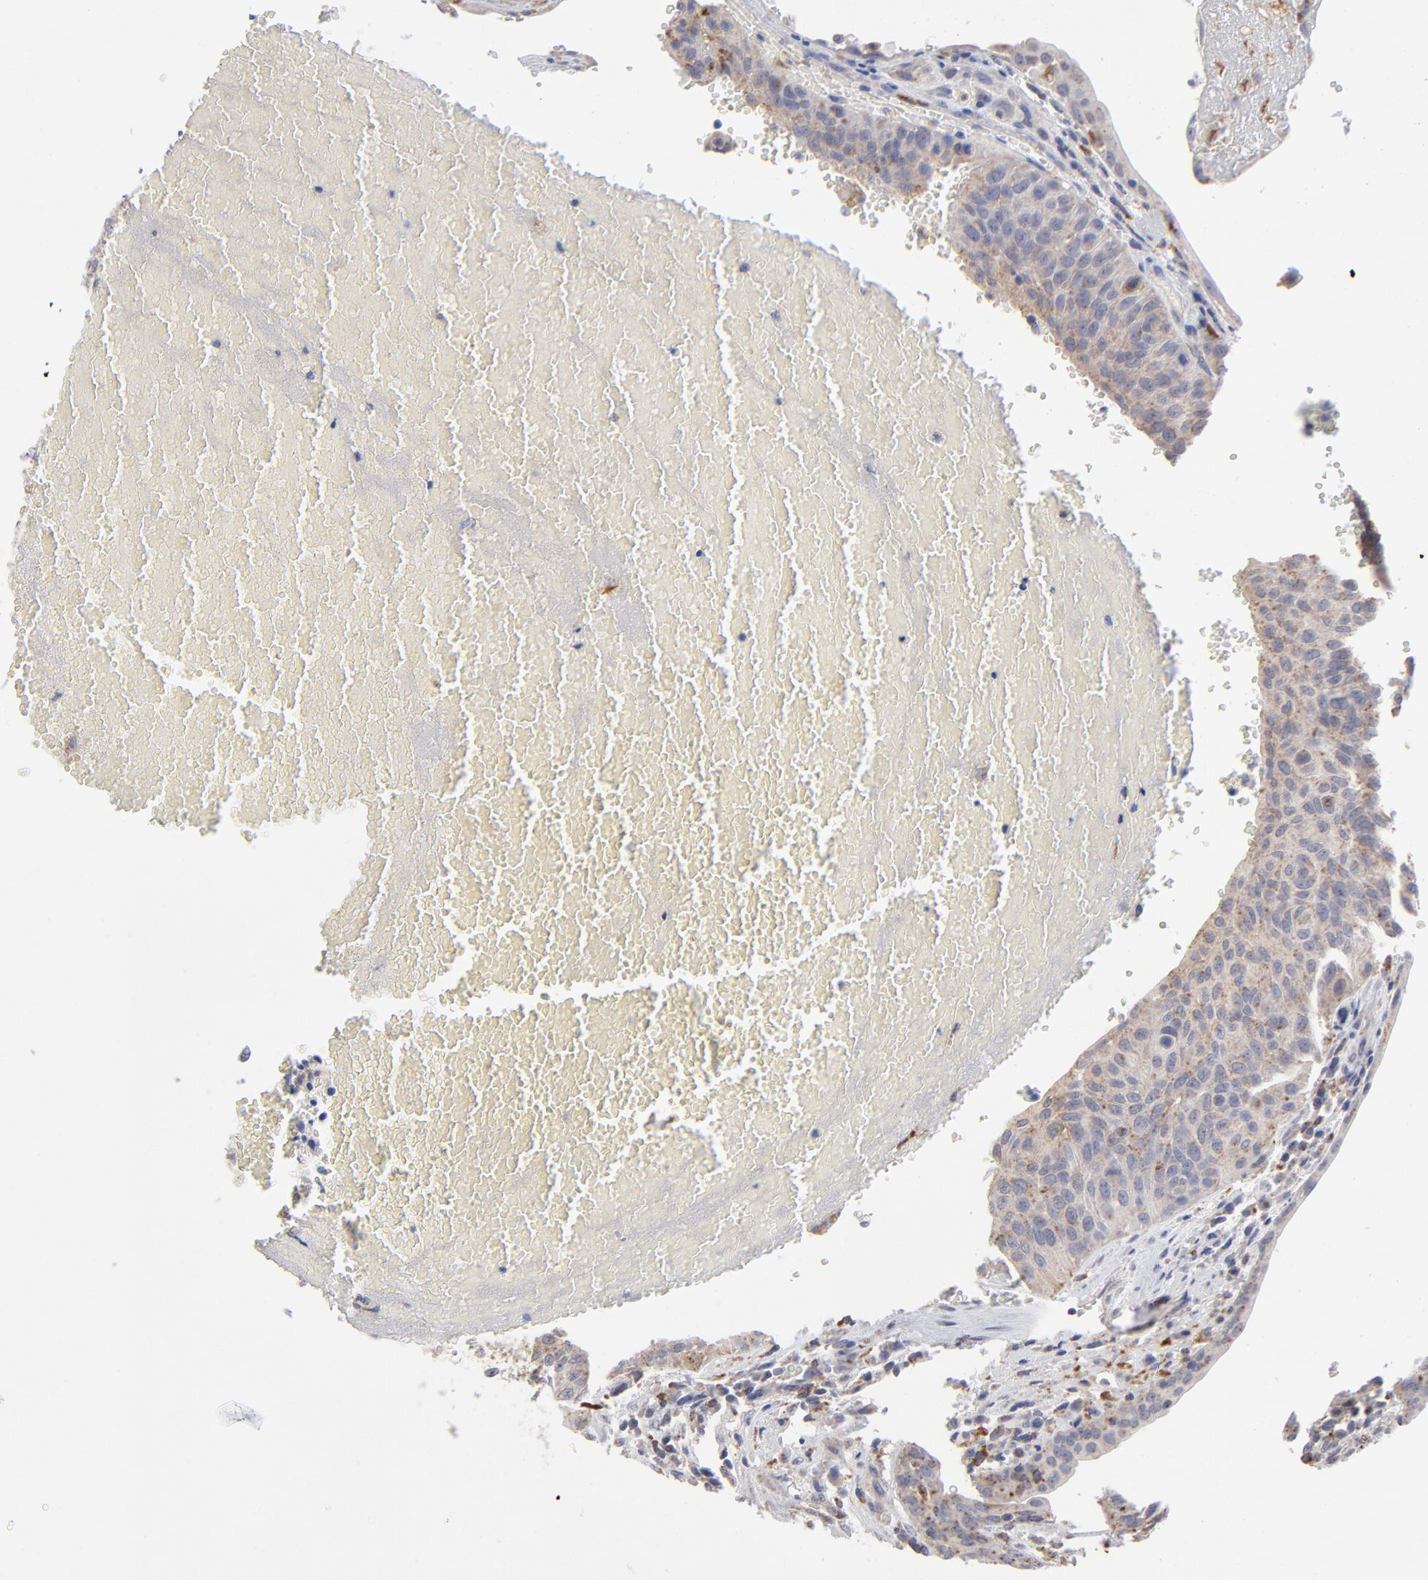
{"staining": {"intensity": "negative", "quantity": "none", "location": "none"}, "tissue": "urothelial cancer", "cell_type": "Tumor cells", "image_type": "cancer", "snomed": [{"axis": "morphology", "description": "Urothelial carcinoma, High grade"}, {"axis": "topography", "description": "Urinary bladder"}], "caption": "Tumor cells show no significant protein positivity in urothelial cancer.", "gene": "RRAGB", "patient": {"sex": "male", "age": 66}}